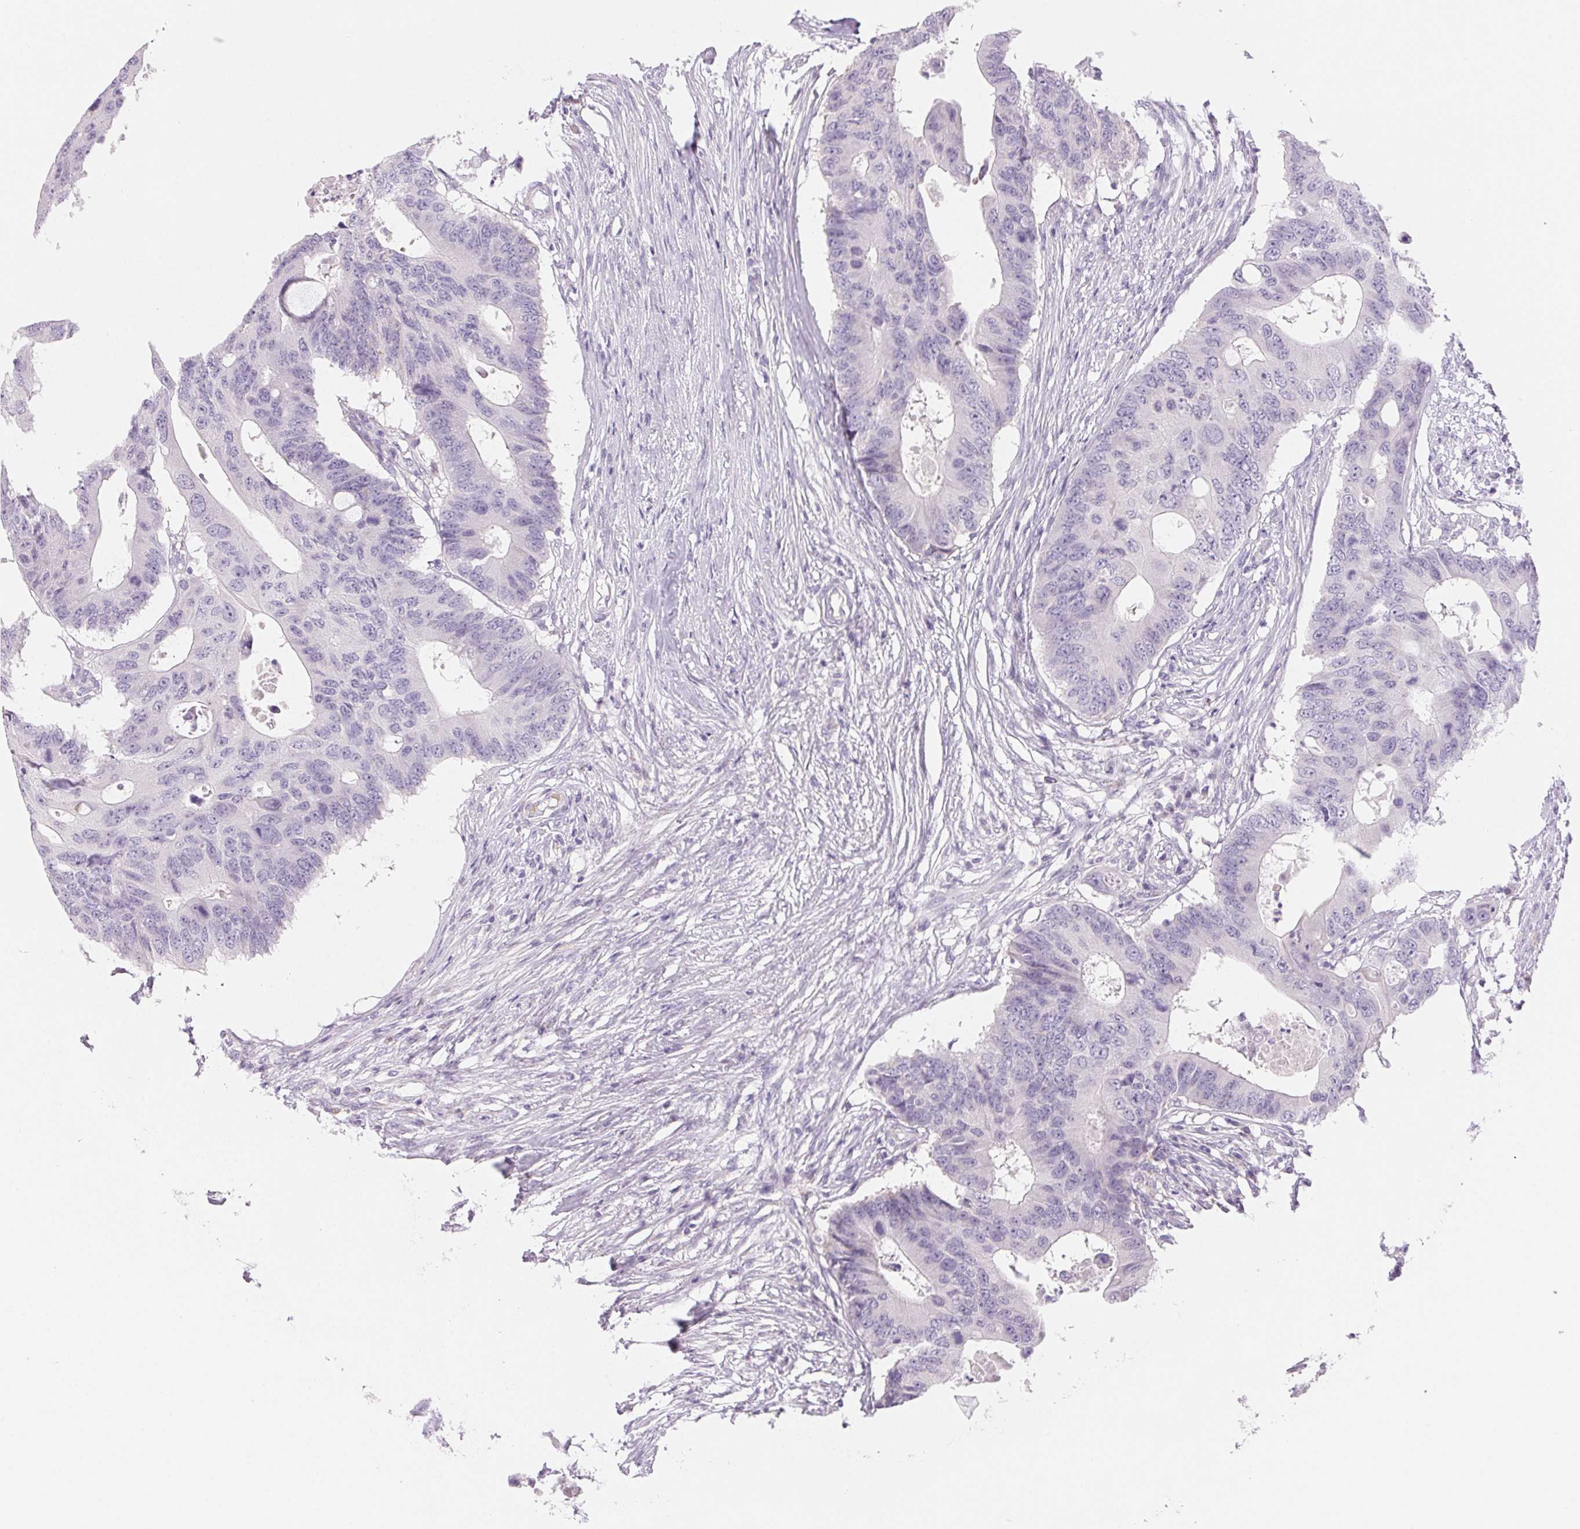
{"staining": {"intensity": "negative", "quantity": "none", "location": "none"}, "tissue": "colorectal cancer", "cell_type": "Tumor cells", "image_type": "cancer", "snomed": [{"axis": "morphology", "description": "Adenocarcinoma, NOS"}, {"axis": "topography", "description": "Colon"}], "caption": "High power microscopy image of an immunohistochemistry (IHC) micrograph of colorectal adenocarcinoma, revealing no significant expression in tumor cells.", "gene": "BPIFB2", "patient": {"sex": "male", "age": 71}}